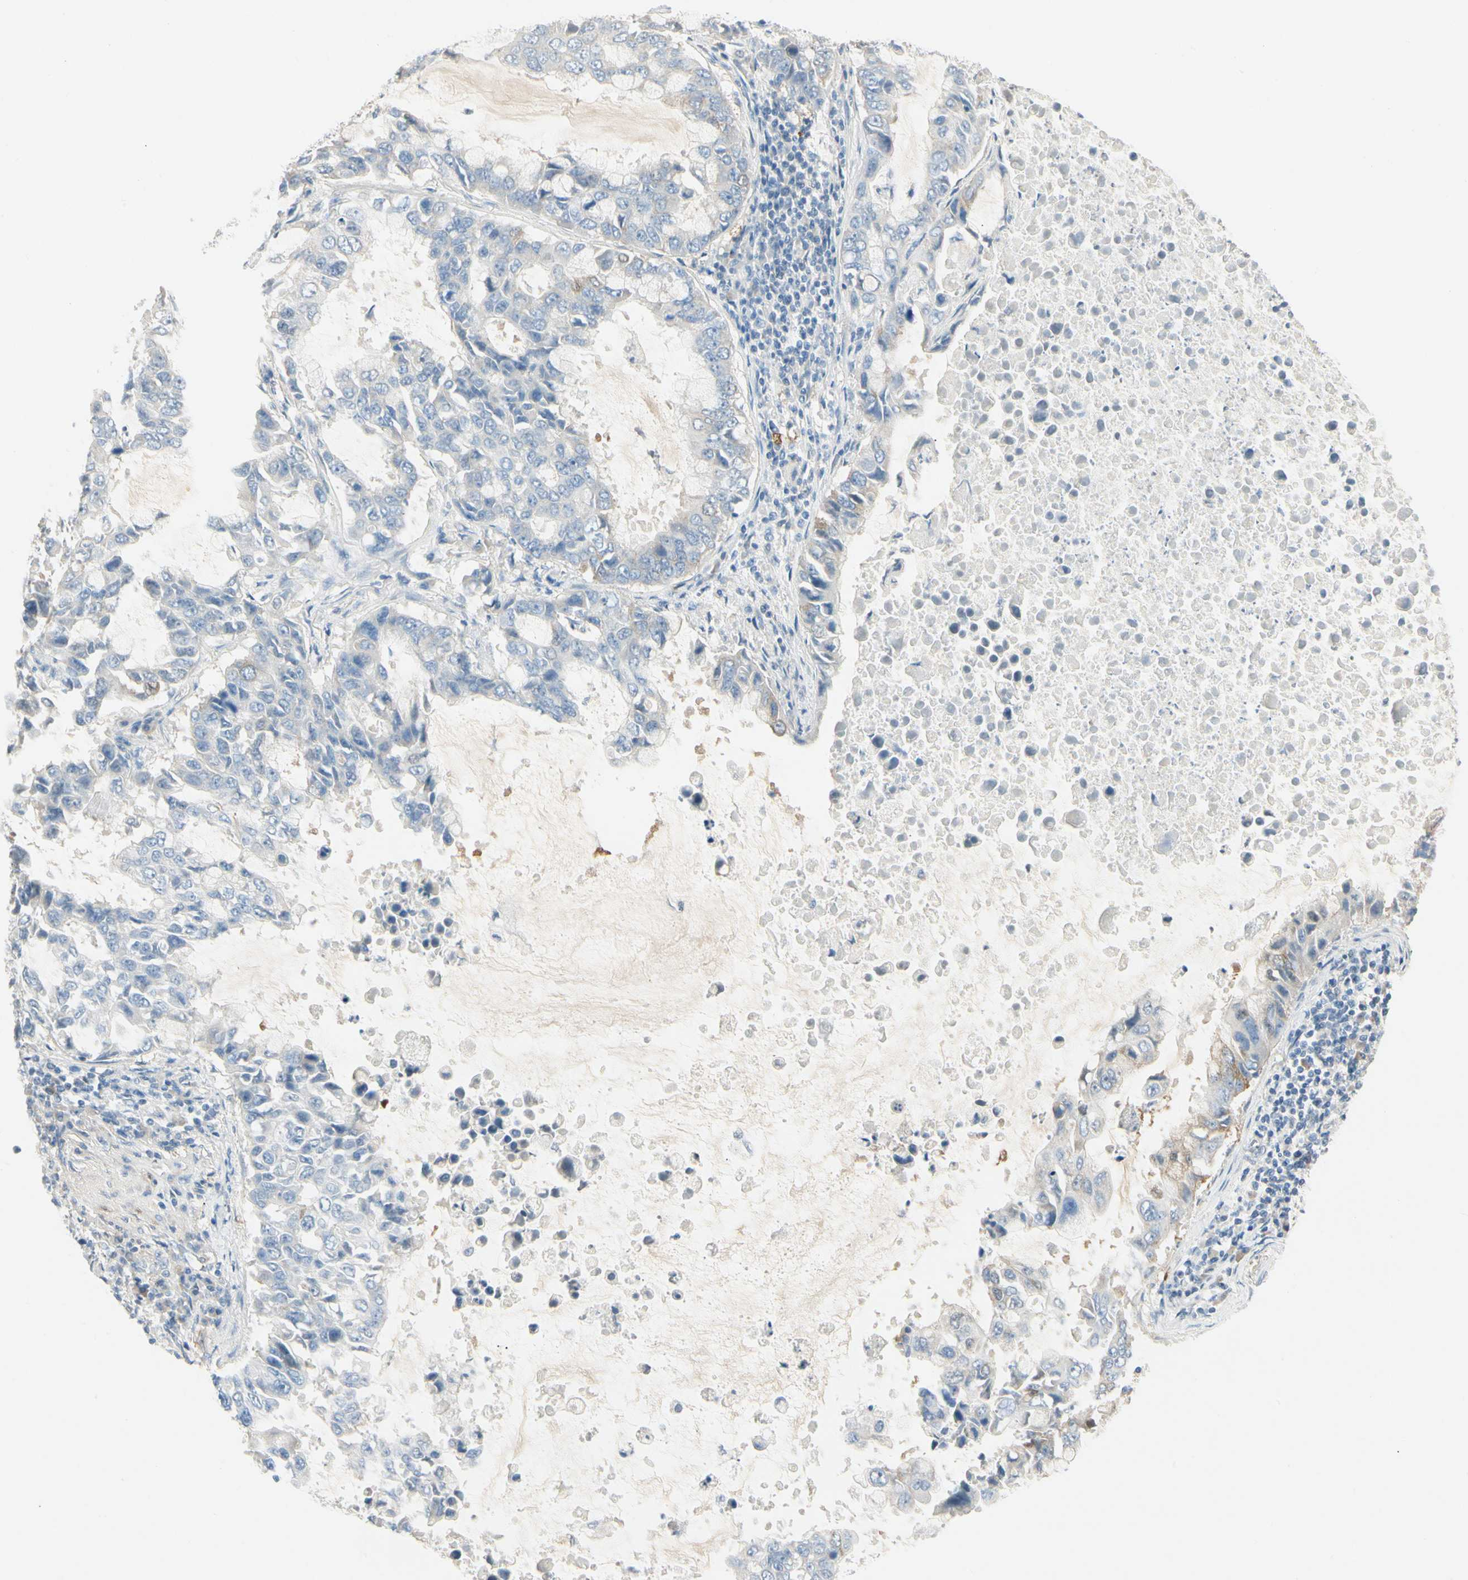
{"staining": {"intensity": "negative", "quantity": "none", "location": "none"}, "tissue": "lung cancer", "cell_type": "Tumor cells", "image_type": "cancer", "snomed": [{"axis": "morphology", "description": "Adenocarcinoma, NOS"}, {"axis": "topography", "description": "Lung"}], "caption": "The IHC photomicrograph has no significant expression in tumor cells of lung adenocarcinoma tissue.", "gene": "AMPH", "patient": {"sex": "male", "age": 64}}